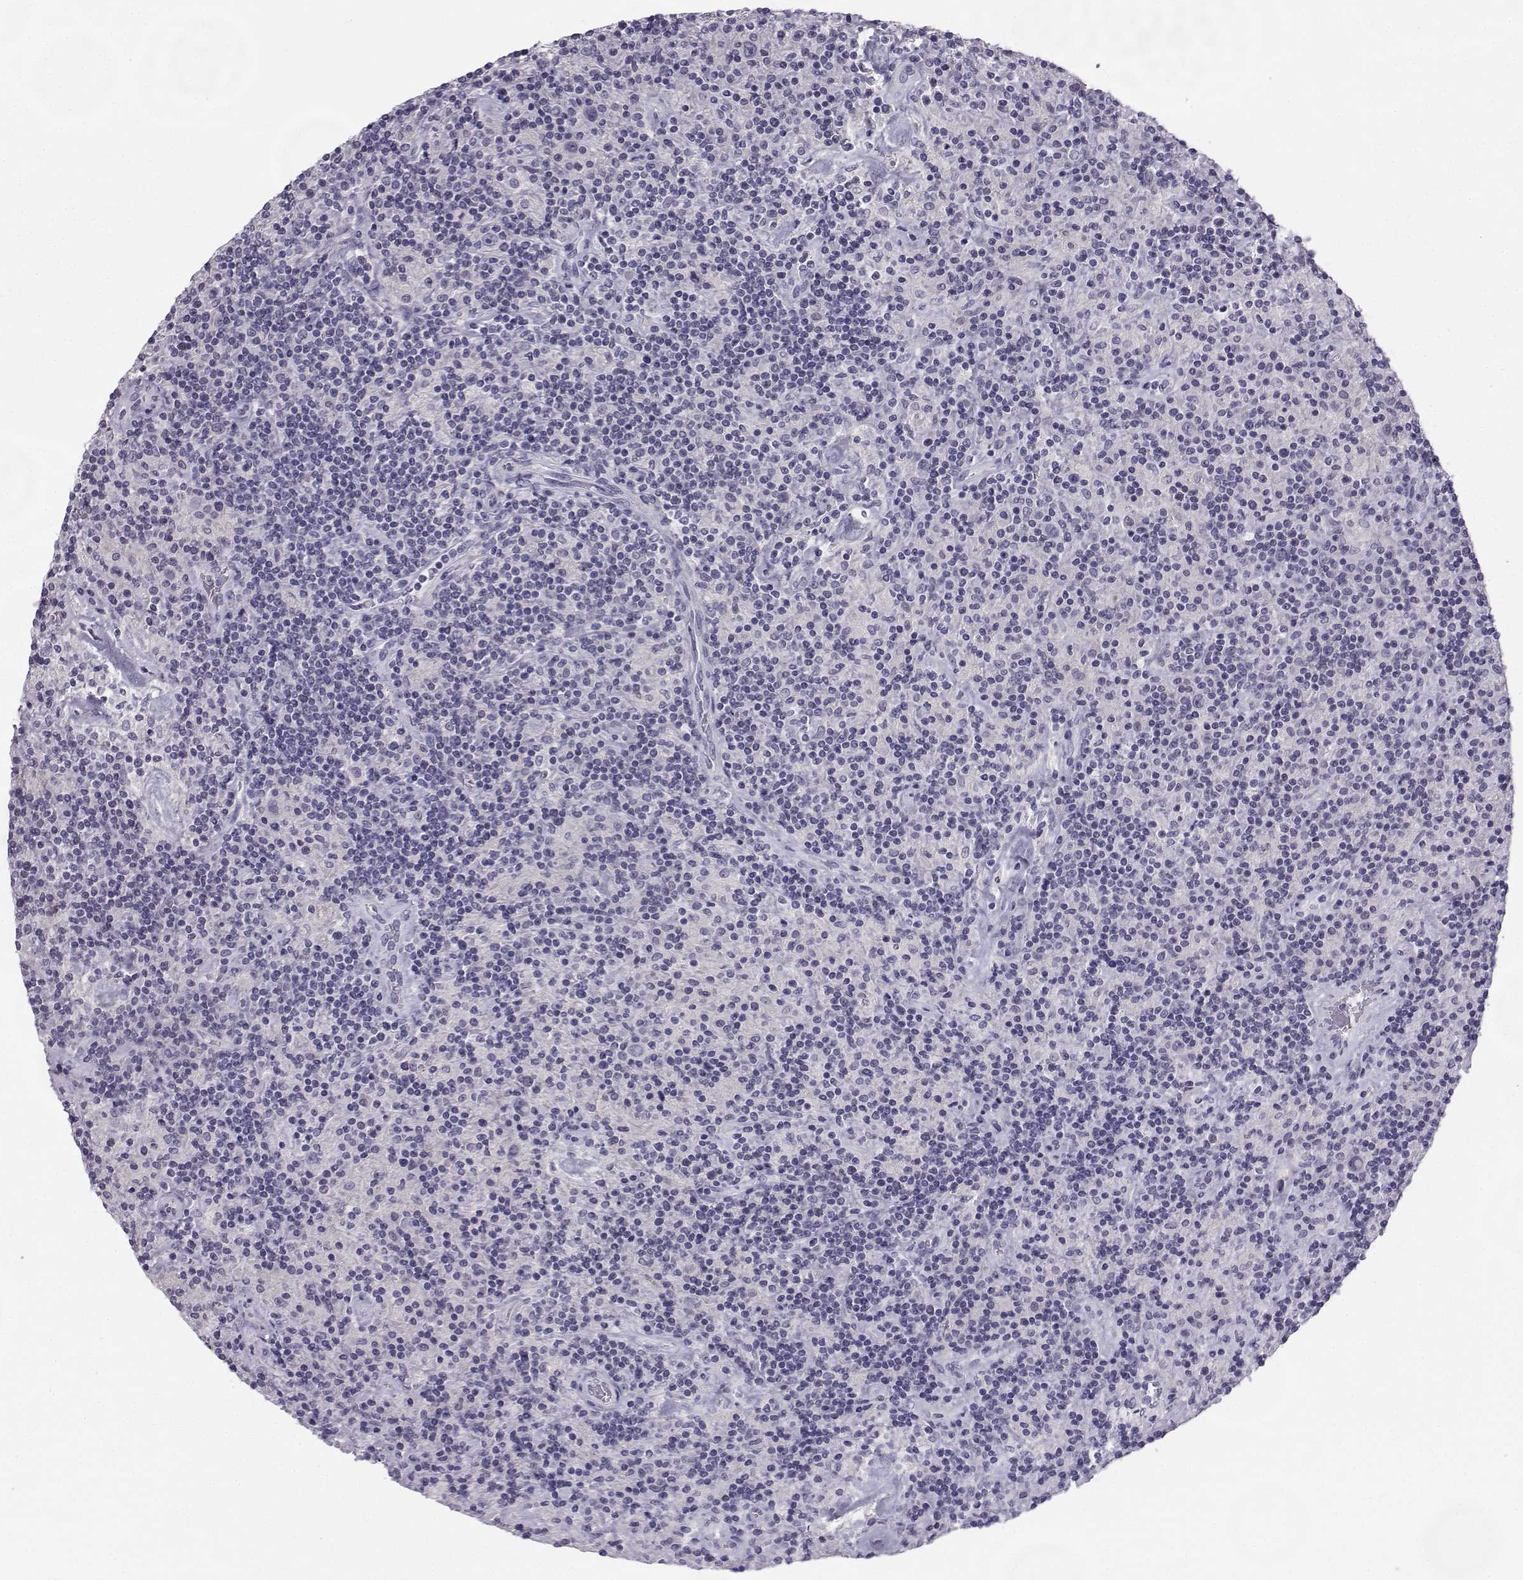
{"staining": {"intensity": "negative", "quantity": "none", "location": "none"}, "tissue": "lymphoma", "cell_type": "Tumor cells", "image_type": "cancer", "snomed": [{"axis": "morphology", "description": "Hodgkin's disease, NOS"}, {"axis": "topography", "description": "Lymph node"}], "caption": "Tumor cells are negative for brown protein staining in lymphoma. (DAB (3,3'-diaminobenzidine) immunohistochemistry visualized using brightfield microscopy, high magnification).", "gene": "SYCE1", "patient": {"sex": "male", "age": 70}}